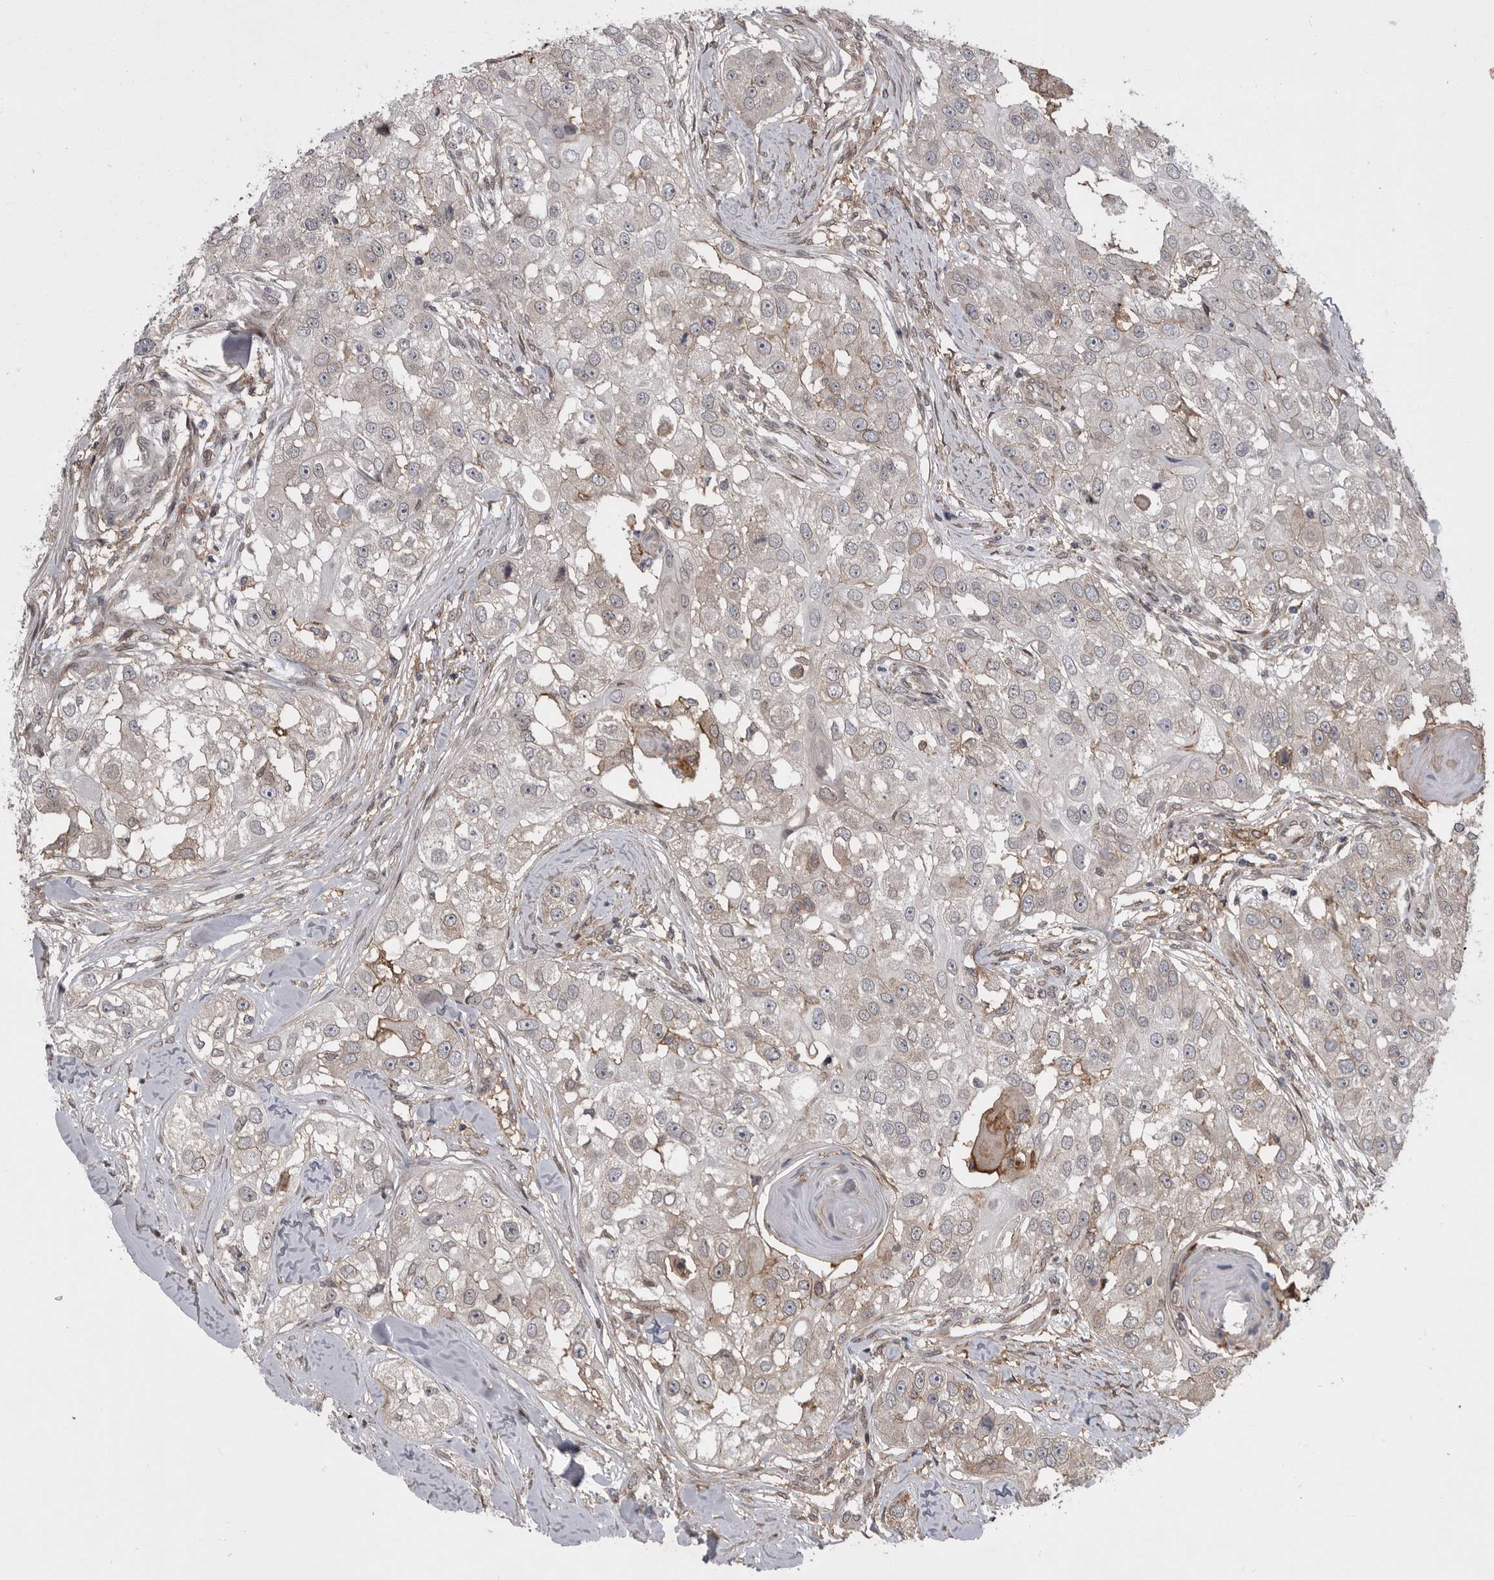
{"staining": {"intensity": "weak", "quantity": "<25%", "location": "cytoplasmic/membranous"}, "tissue": "head and neck cancer", "cell_type": "Tumor cells", "image_type": "cancer", "snomed": [{"axis": "morphology", "description": "Normal tissue, NOS"}, {"axis": "morphology", "description": "Squamous cell carcinoma, NOS"}, {"axis": "topography", "description": "Skeletal muscle"}, {"axis": "topography", "description": "Head-Neck"}], "caption": "IHC of head and neck squamous cell carcinoma shows no positivity in tumor cells.", "gene": "ABL1", "patient": {"sex": "male", "age": 51}}